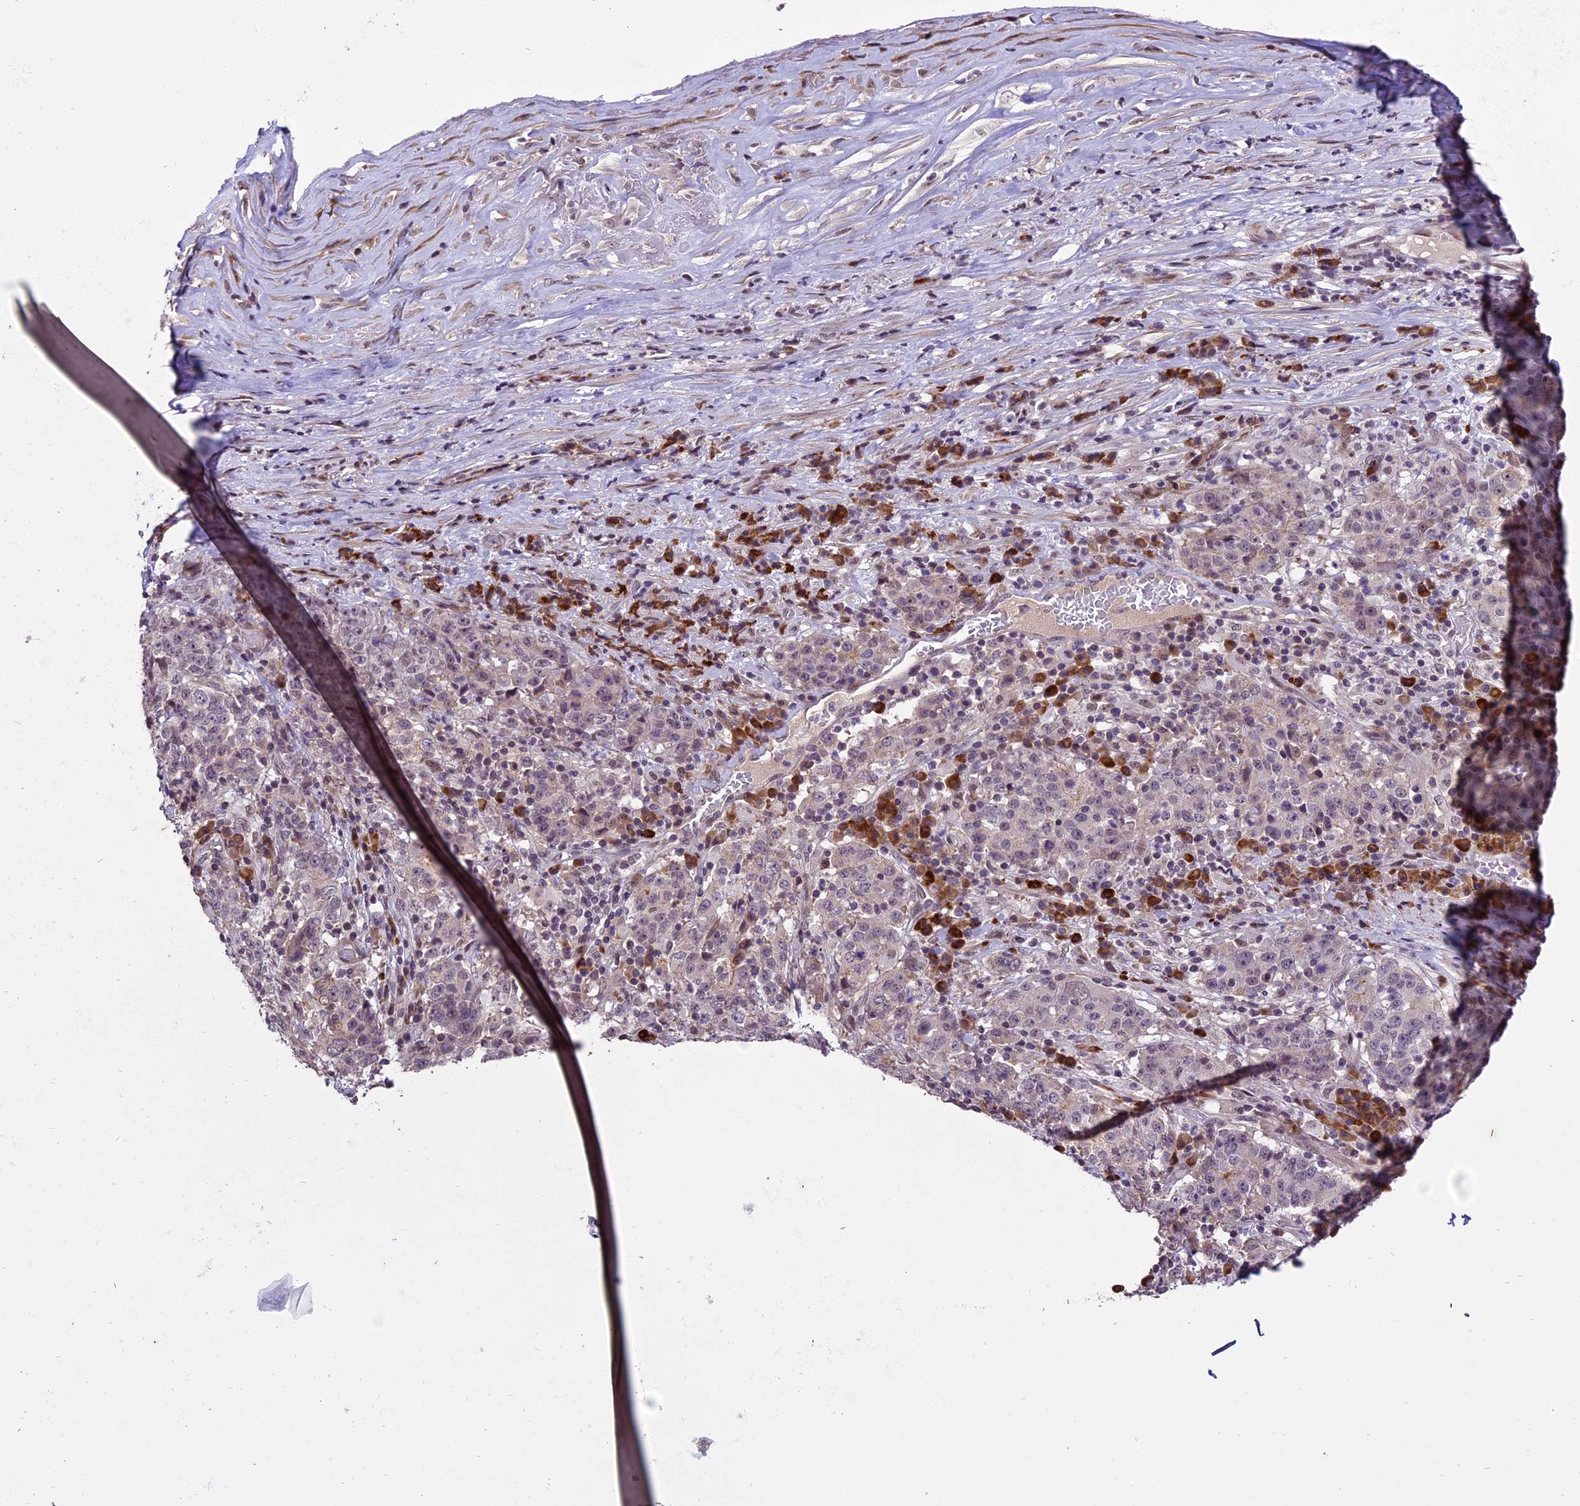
{"staining": {"intensity": "negative", "quantity": "none", "location": "none"}, "tissue": "stomach cancer", "cell_type": "Tumor cells", "image_type": "cancer", "snomed": [{"axis": "morphology", "description": "Adenocarcinoma, NOS"}, {"axis": "topography", "description": "Stomach"}], "caption": "Immunohistochemistry of human adenocarcinoma (stomach) shows no expression in tumor cells.", "gene": "ENHO", "patient": {"sex": "male", "age": 59}}